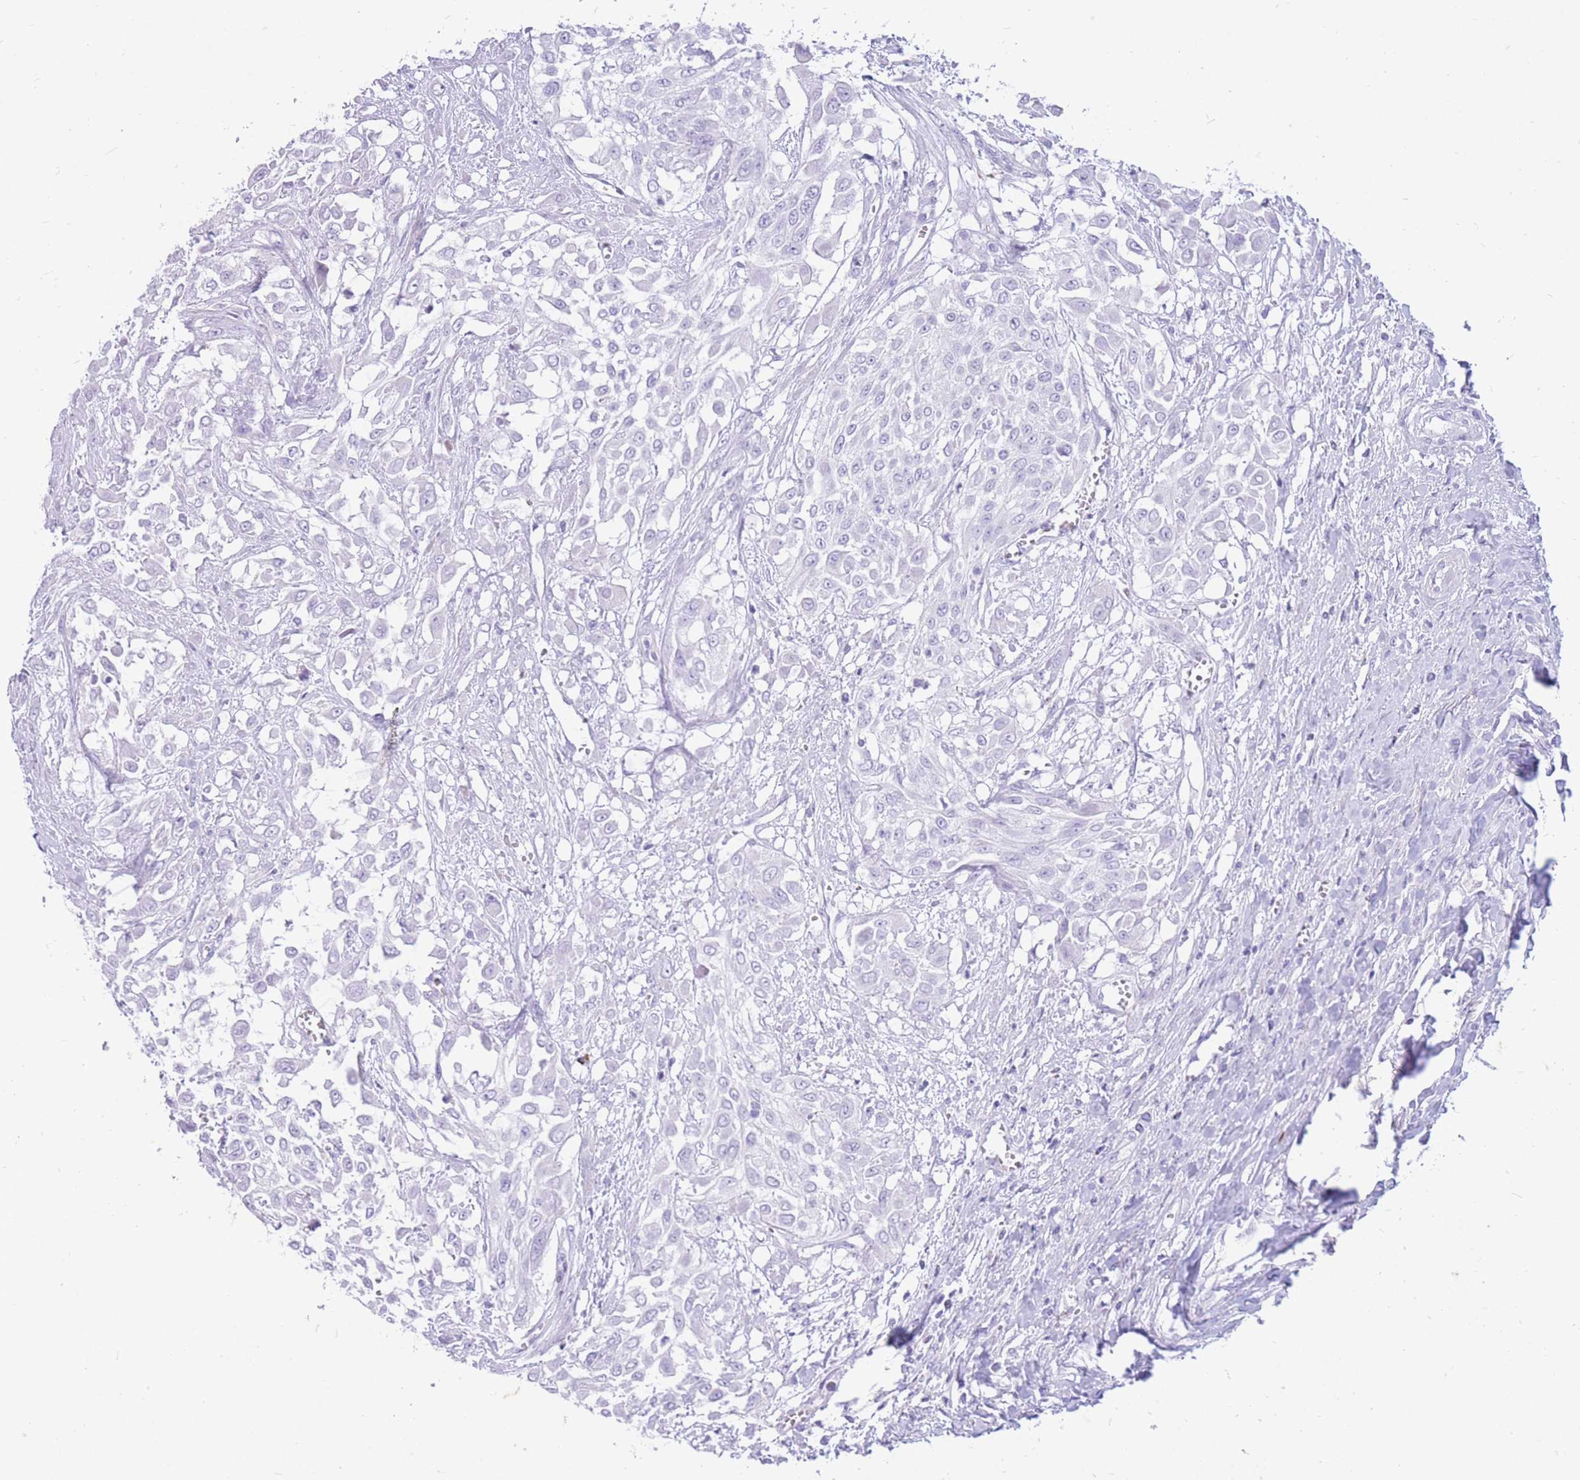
{"staining": {"intensity": "negative", "quantity": "none", "location": "none"}, "tissue": "urothelial cancer", "cell_type": "Tumor cells", "image_type": "cancer", "snomed": [{"axis": "morphology", "description": "Urothelial carcinoma, High grade"}, {"axis": "topography", "description": "Urinary bladder"}], "caption": "Histopathology image shows no significant protein staining in tumor cells of urothelial cancer. The staining was performed using DAB to visualize the protein expression in brown, while the nuclei were stained in blue with hematoxylin (Magnification: 20x).", "gene": "ZFP37", "patient": {"sex": "male", "age": 57}}